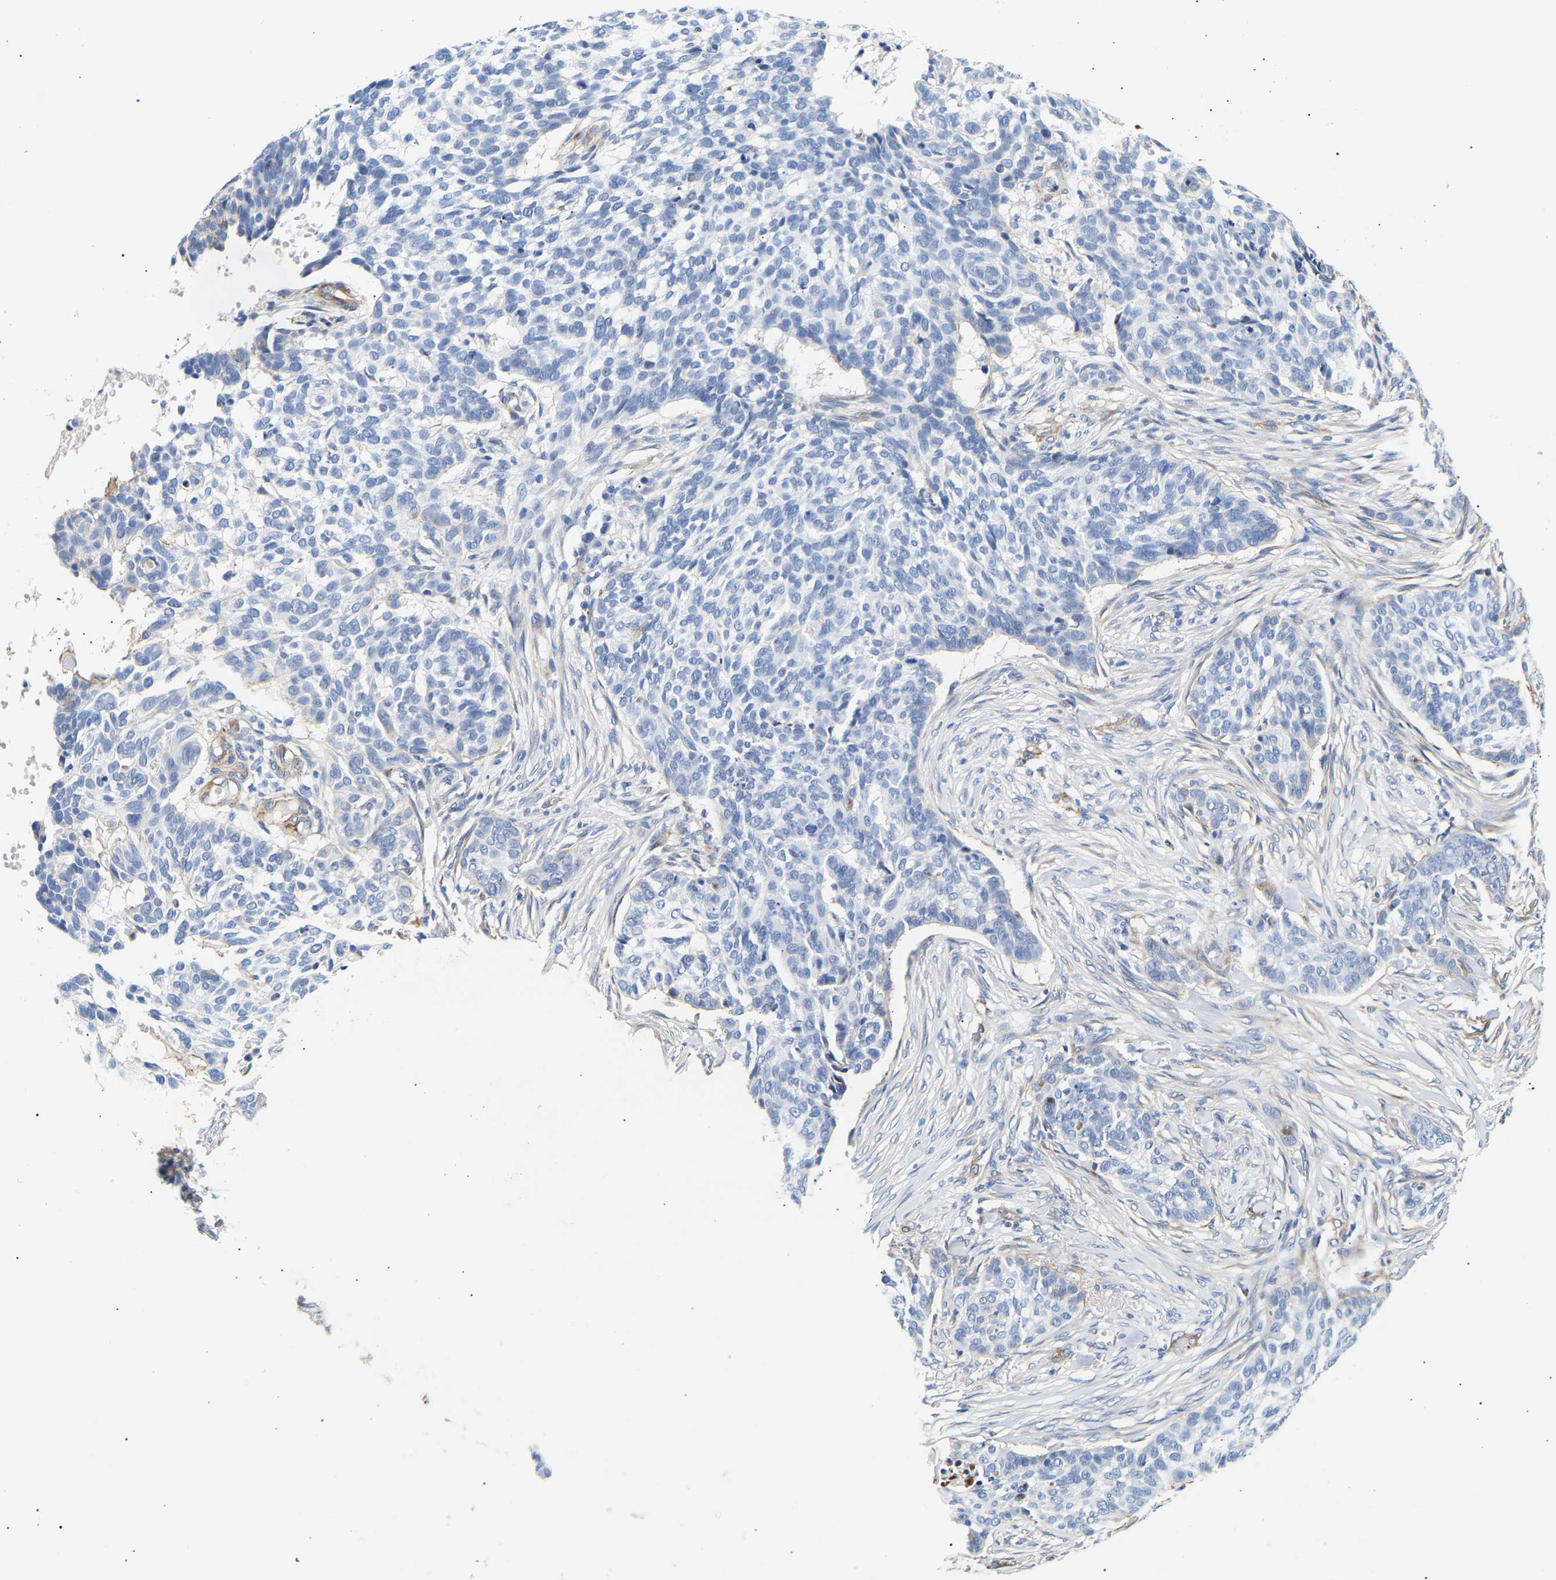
{"staining": {"intensity": "weak", "quantity": "<25%", "location": "cytoplasmic/membranous"}, "tissue": "skin cancer", "cell_type": "Tumor cells", "image_type": "cancer", "snomed": [{"axis": "morphology", "description": "Basal cell carcinoma"}, {"axis": "topography", "description": "Skin"}], "caption": "Protein analysis of basal cell carcinoma (skin) reveals no significant staining in tumor cells.", "gene": "IGFBP7", "patient": {"sex": "male", "age": 85}}